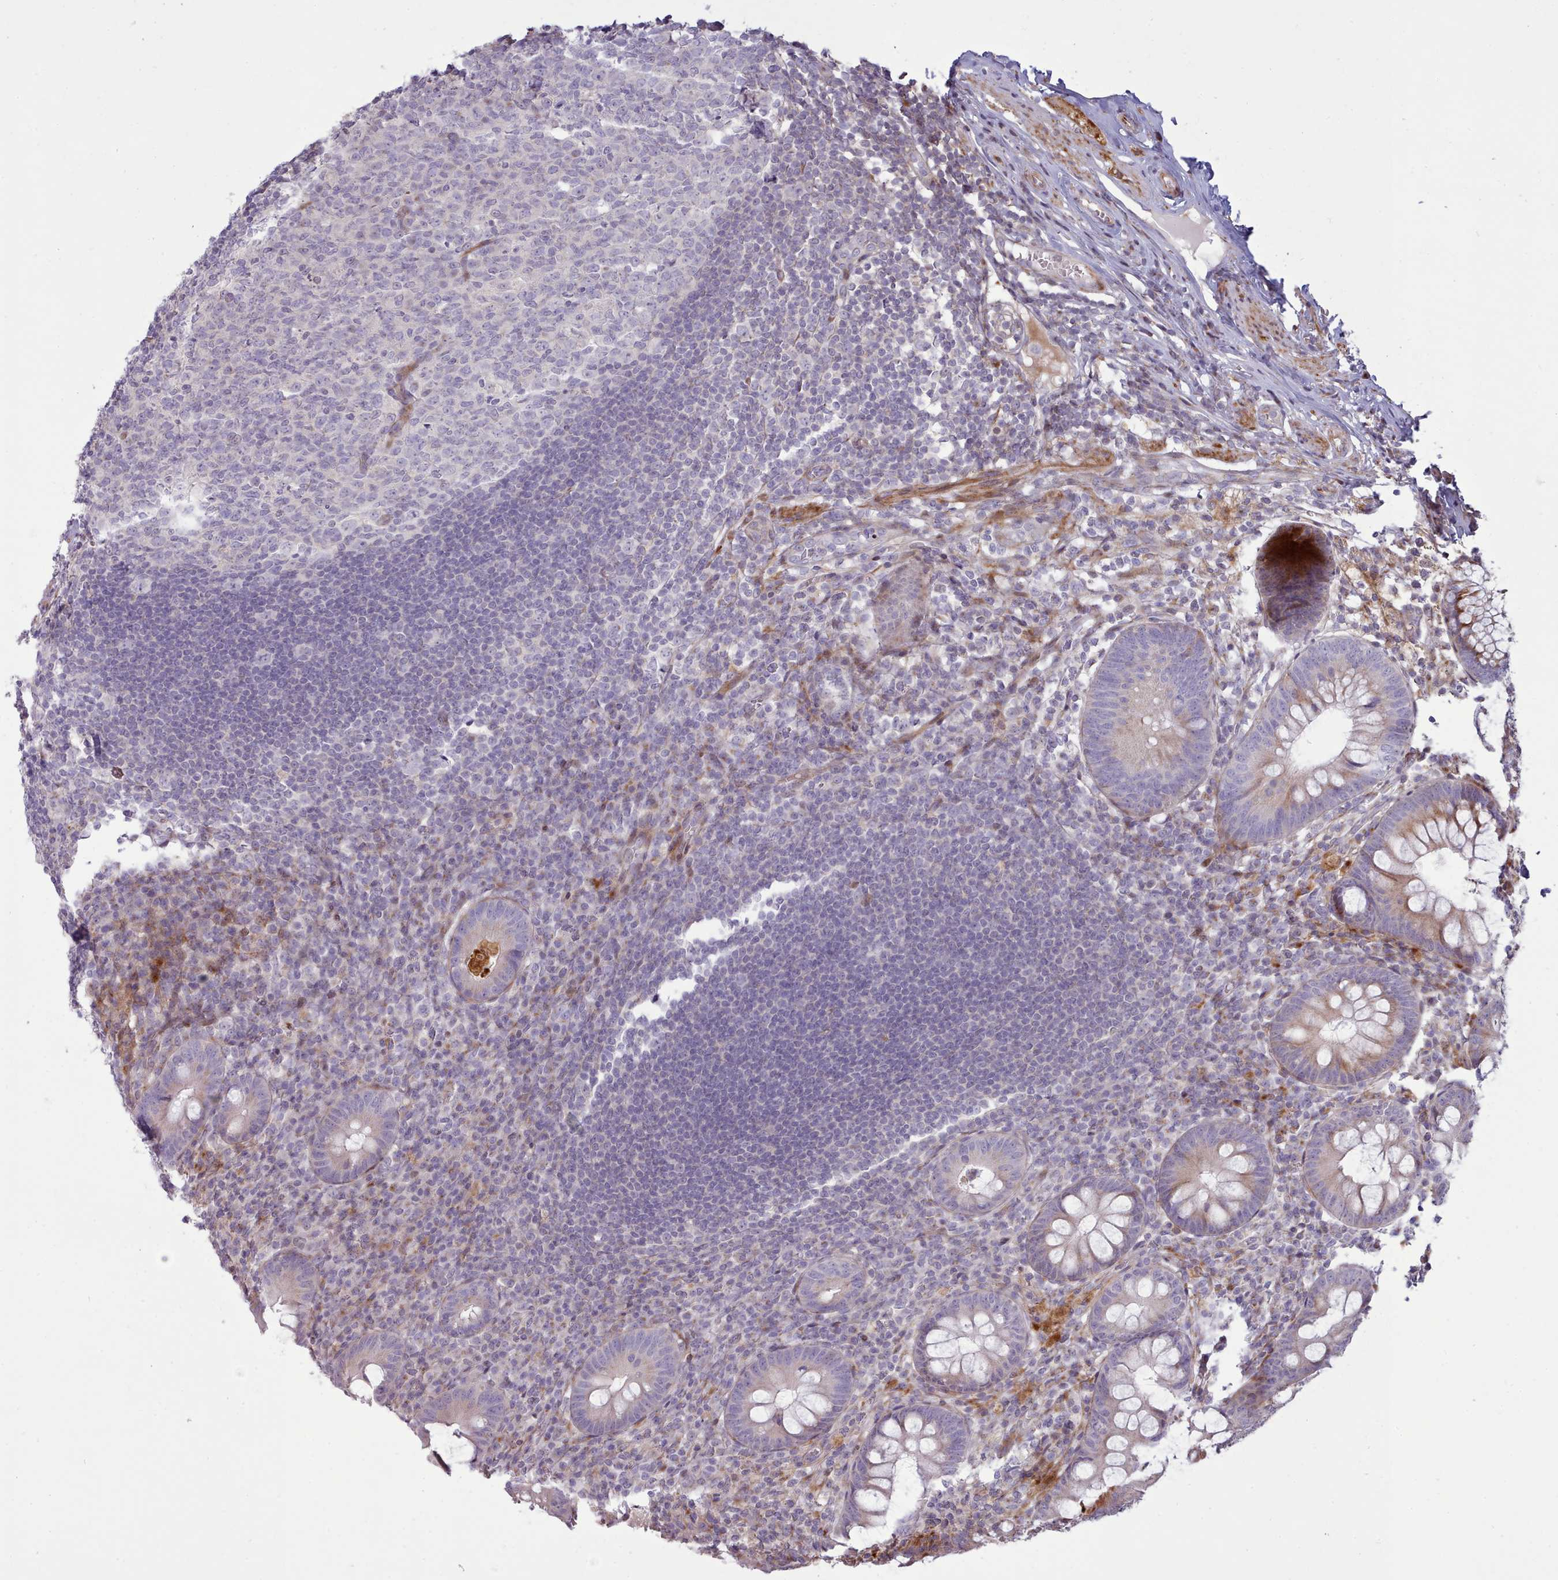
{"staining": {"intensity": "moderate", "quantity": "<25%", "location": "cytoplasmic/membranous"}, "tissue": "appendix", "cell_type": "Glandular cells", "image_type": "normal", "snomed": [{"axis": "morphology", "description": "Normal tissue, NOS"}, {"axis": "topography", "description": "Appendix"}], "caption": "Appendix stained with DAB immunohistochemistry (IHC) reveals low levels of moderate cytoplasmic/membranous expression in about <25% of glandular cells. The staining was performed using DAB (3,3'-diaminobenzidine) to visualize the protein expression in brown, while the nuclei were stained in blue with hematoxylin (Magnification: 20x).", "gene": "PPP3R1", "patient": {"sex": "male", "age": 56}}